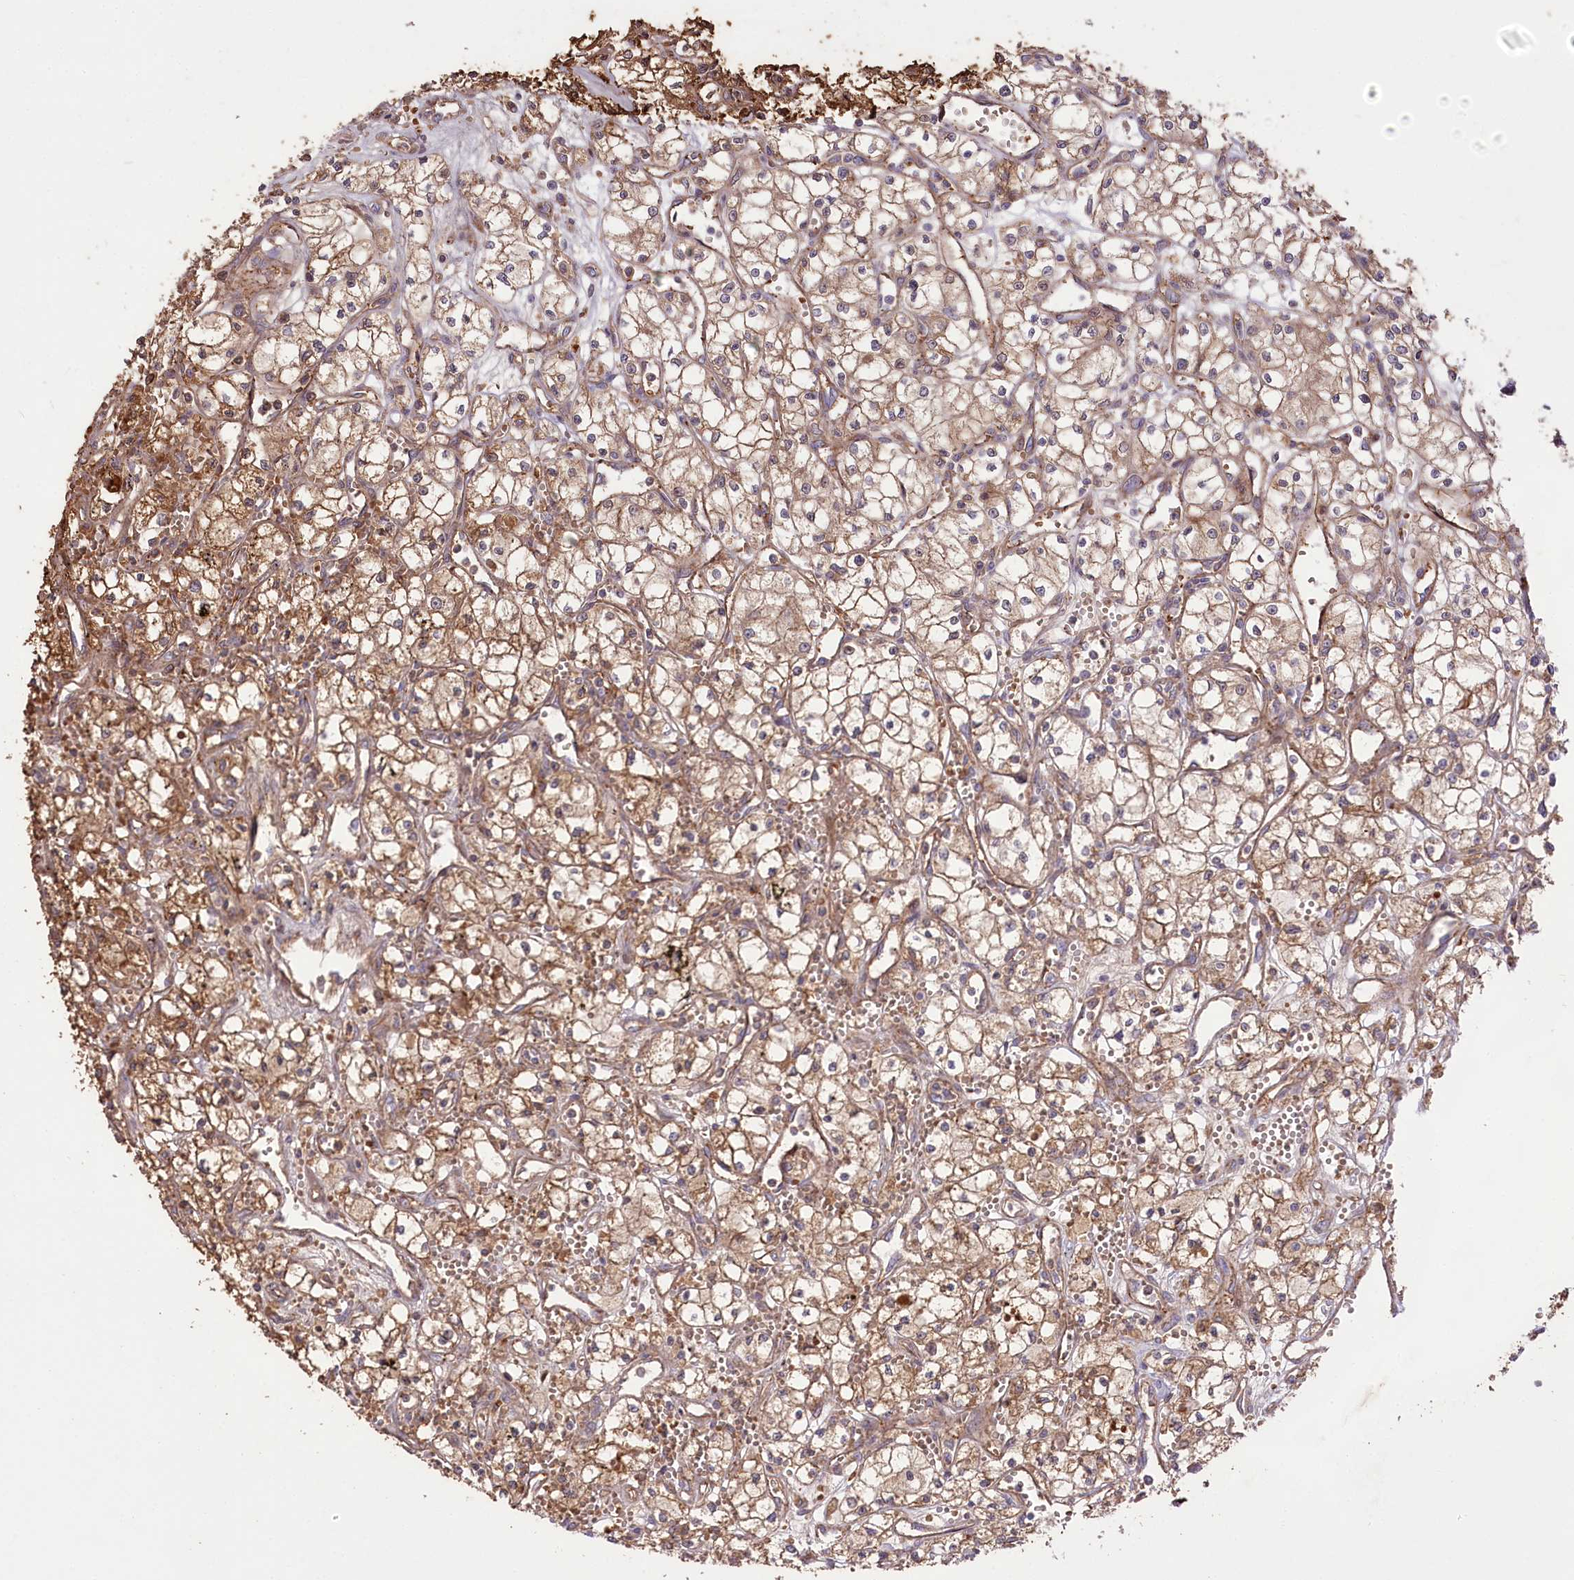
{"staining": {"intensity": "moderate", "quantity": ">75%", "location": "cytoplasmic/membranous"}, "tissue": "renal cancer", "cell_type": "Tumor cells", "image_type": "cancer", "snomed": [{"axis": "morphology", "description": "Adenocarcinoma, NOS"}, {"axis": "topography", "description": "Kidney"}], "caption": "Protein staining reveals moderate cytoplasmic/membranous staining in about >75% of tumor cells in renal cancer.", "gene": "TRUB1", "patient": {"sex": "male", "age": 59}}